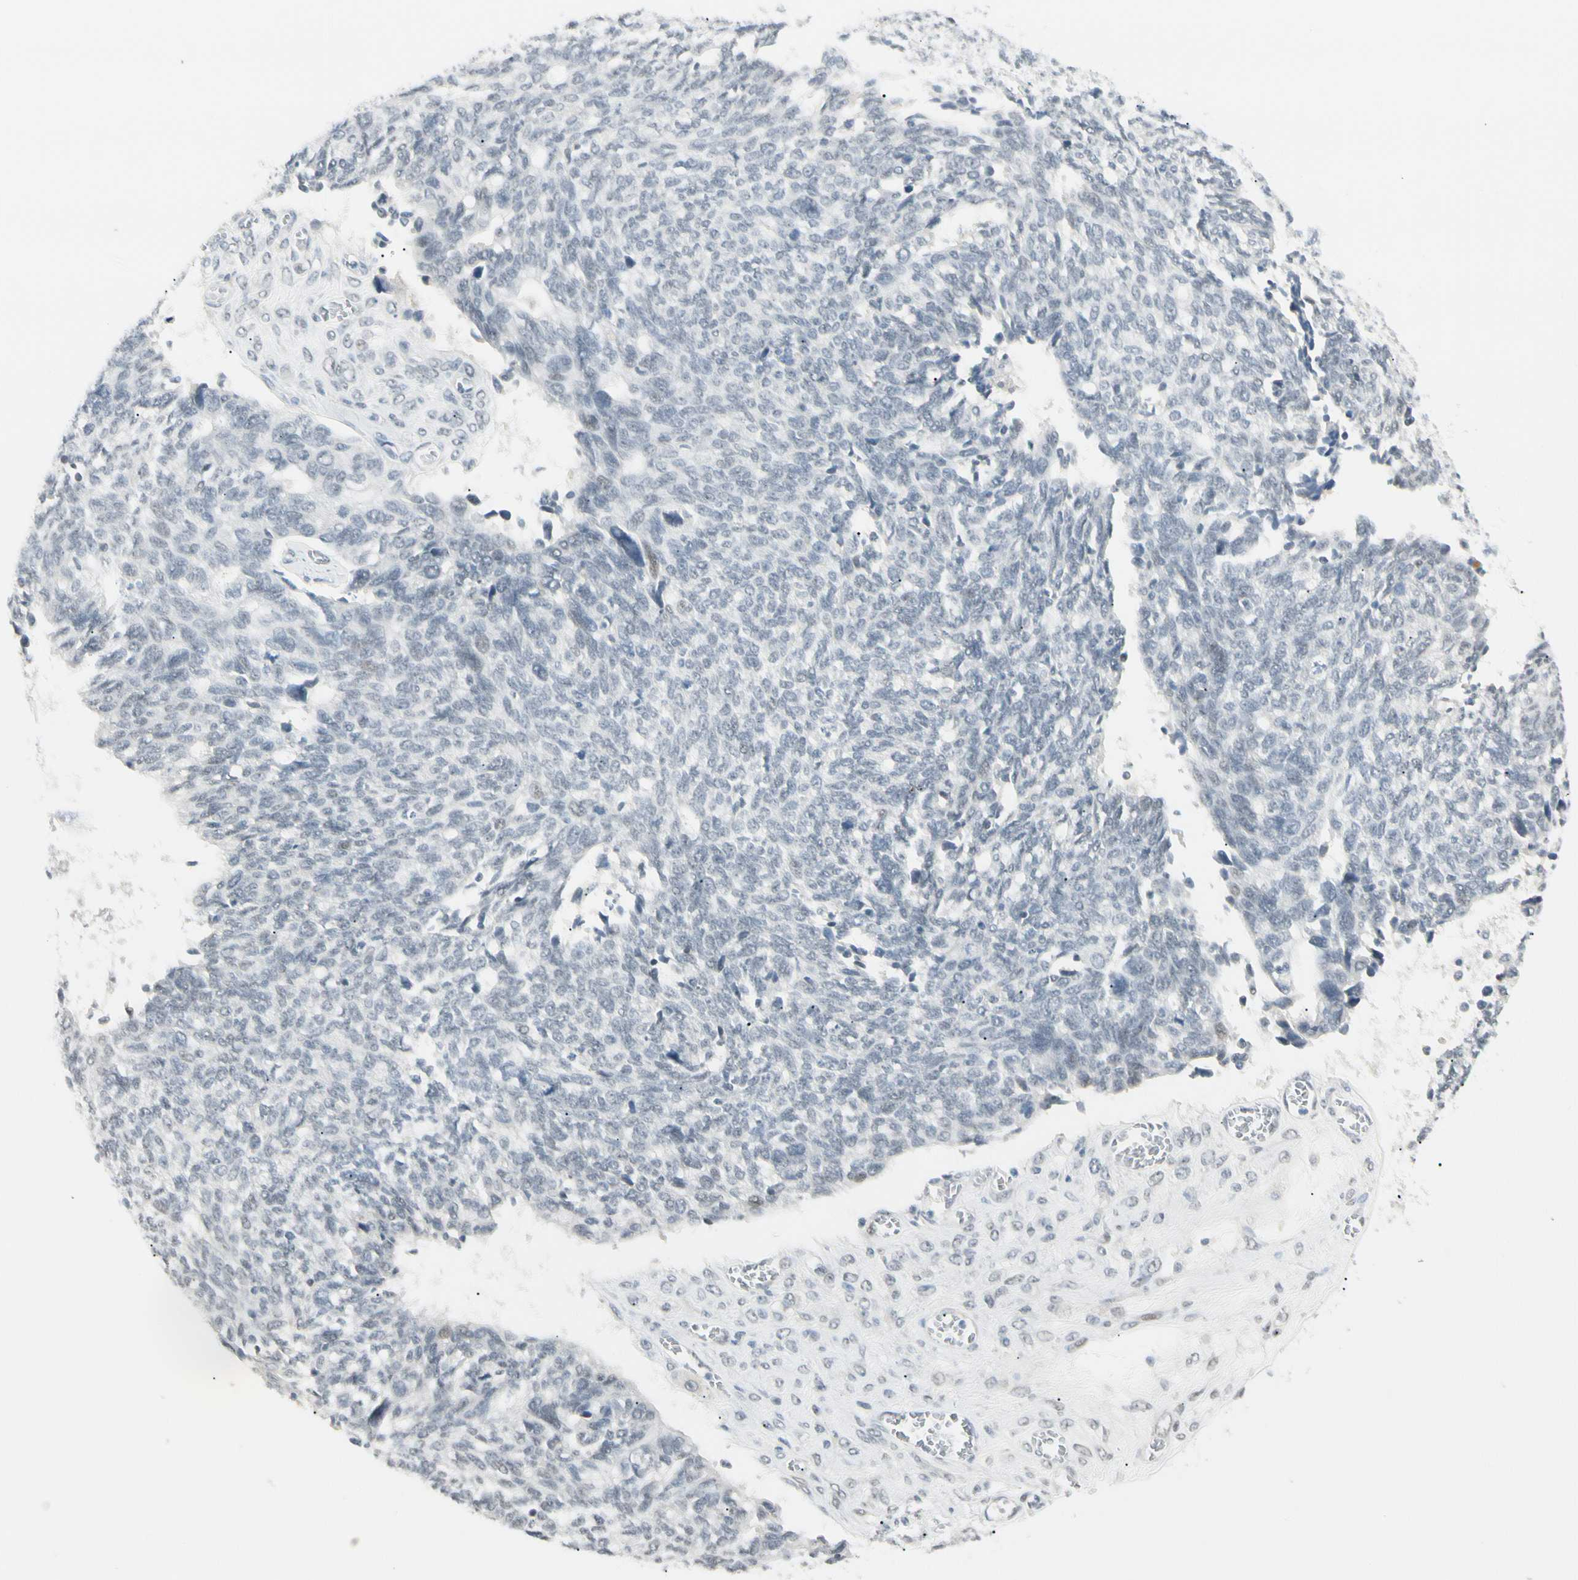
{"staining": {"intensity": "negative", "quantity": "none", "location": "none"}, "tissue": "ovarian cancer", "cell_type": "Tumor cells", "image_type": "cancer", "snomed": [{"axis": "morphology", "description": "Cystadenocarcinoma, serous, NOS"}, {"axis": "topography", "description": "Ovary"}], "caption": "DAB (3,3'-diaminobenzidine) immunohistochemical staining of ovarian serous cystadenocarcinoma reveals no significant staining in tumor cells.", "gene": "ASPN", "patient": {"sex": "female", "age": 79}}